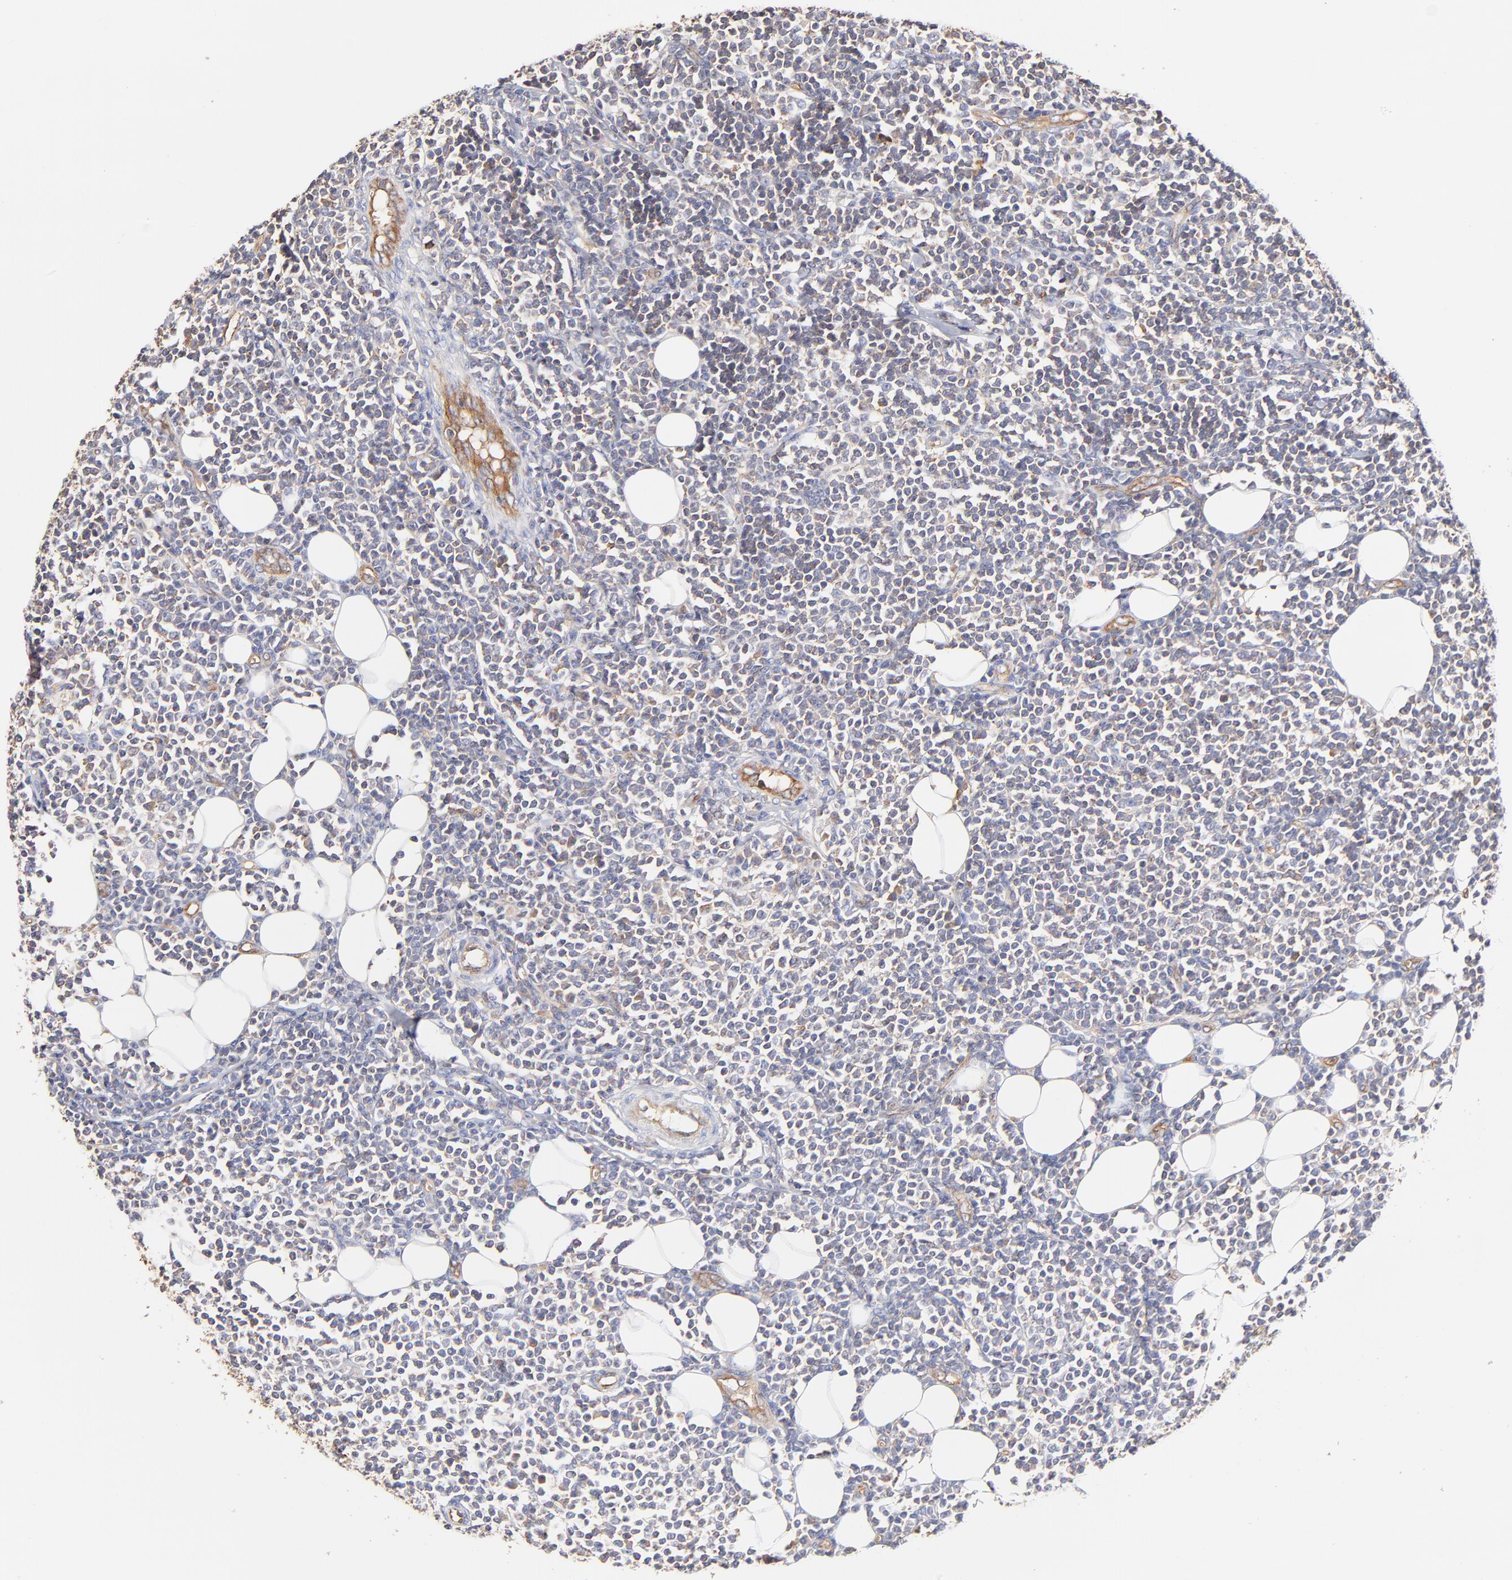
{"staining": {"intensity": "weak", "quantity": "25%-75%", "location": "cytoplasmic/membranous"}, "tissue": "lymphoma", "cell_type": "Tumor cells", "image_type": "cancer", "snomed": [{"axis": "morphology", "description": "Malignant lymphoma, non-Hodgkin's type, Low grade"}, {"axis": "topography", "description": "Soft tissue"}], "caption": "A low amount of weak cytoplasmic/membranous expression is present in about 25%-75% of tumor cells in low-grade malignant lymphoma, non-Hodgkin's type tissue.", "gene": "CD2AP", "patient": {"sex": "male", "age": 92}}